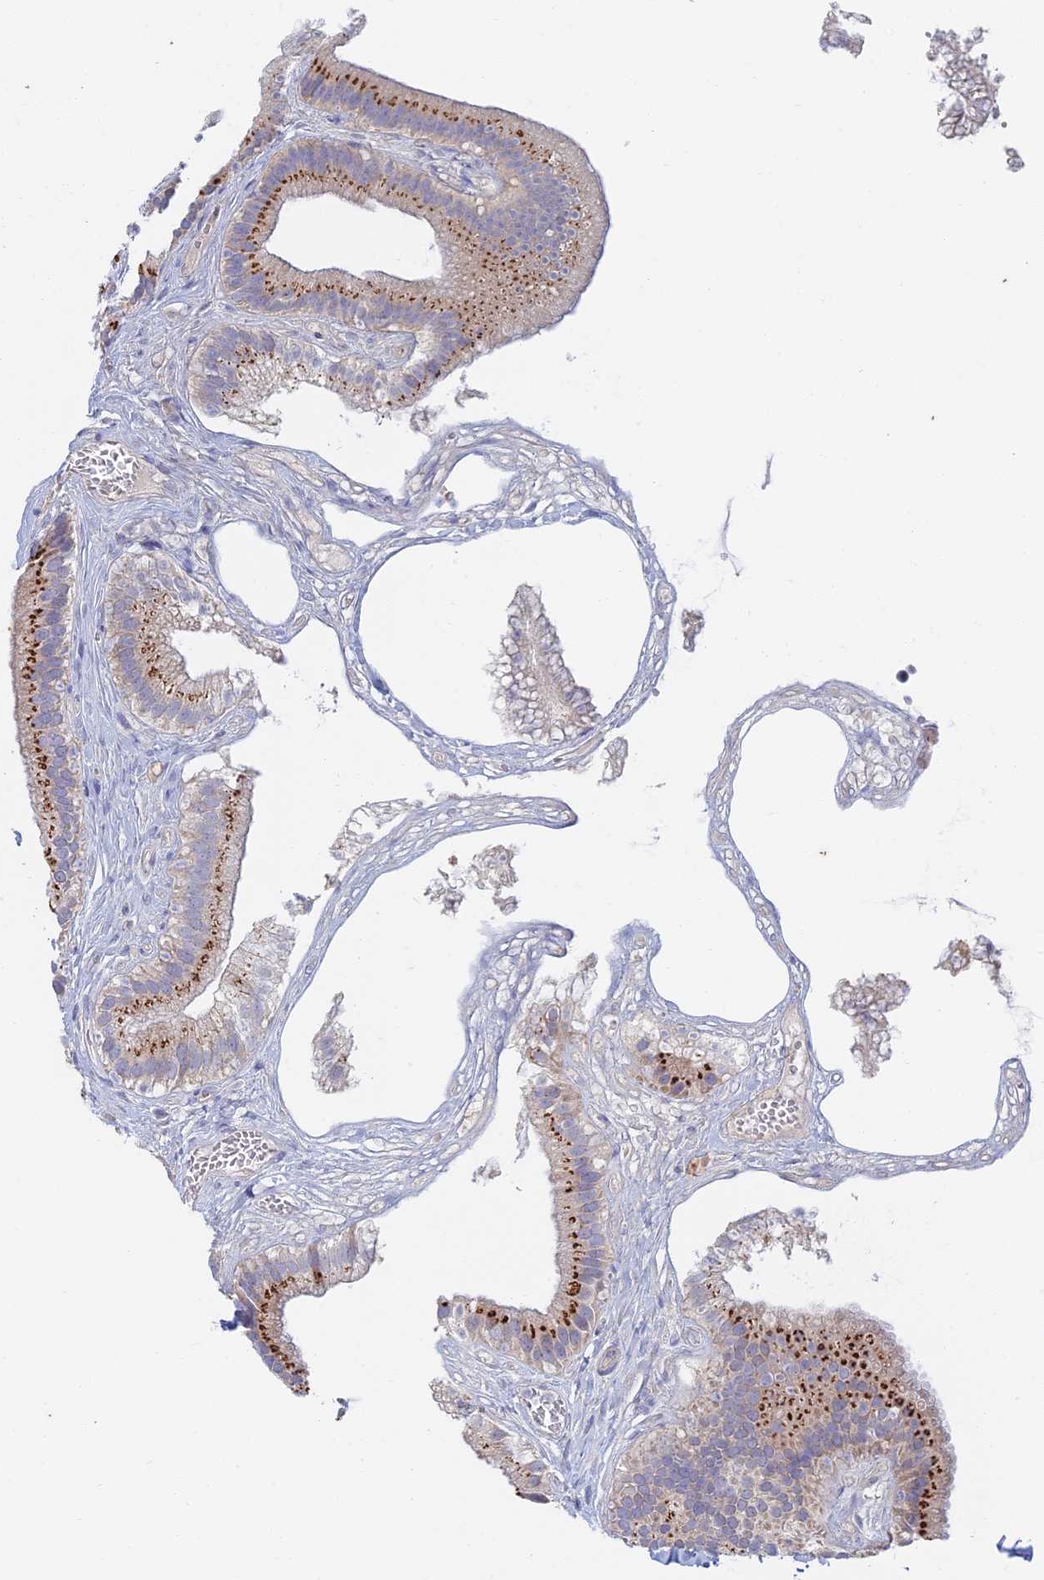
{"staining": {"intensity": "strong", "quantity": ">75%", "location": "cytoplasmic/membranous"}, "tissue": "gallbladder", "cell_type": "Glandular cells", "image_type": "normal", "snomed": [{"axis": "morphology", "description": "Normal tissue, NOS"}, {"axis": "topography", "description": "Gallbladder"}], "caption": "Strong cytoplasmic/membranous positivity for a protein is appreciated in about >75% of glandular cells of normal gallbladder using IHC.", "gene": "SLC24A3", "patient": {"sex": "female", "age": 54}}